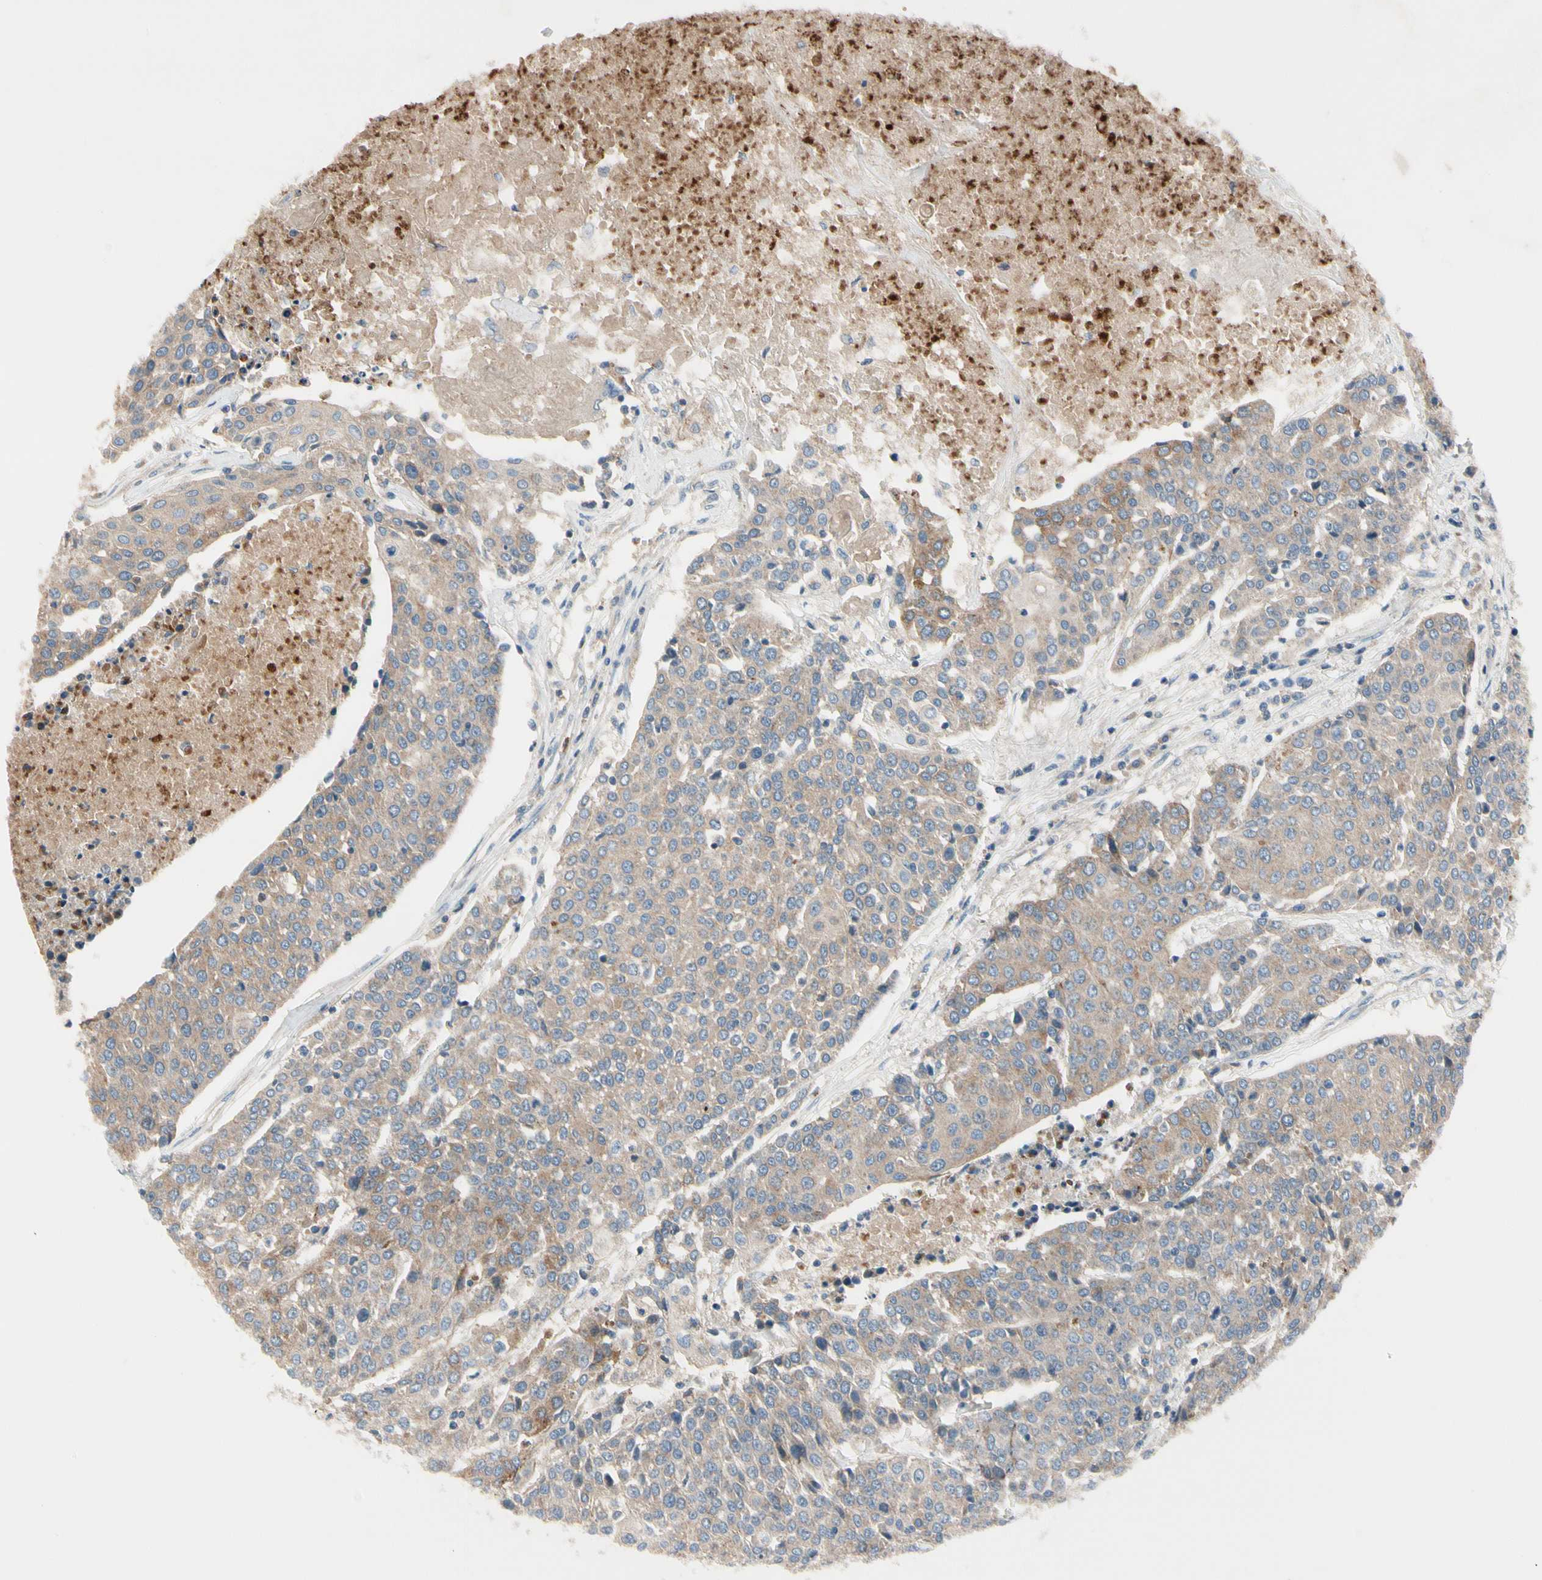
{"staining": {"intensity": "weak", "quantity": "25%-75%", "location": "cytoplasmic/membranous"}, "tissue": "urothelial cancer", "cell_type": "Tumor cells", "image_type": "cancer", "snomed": [{"axis": "morphology", "description": "Urothelial carcinoma, High grade"}, {"axis": "topography", "description": "Urinary bladder"}], "caption": "Protein analysis of urothelial cancer tissue reveals weak cytoplasmic/membranous expression in approximately 25%-75% of tumor cells. Nuclei are stained in blue.", "gene": "HJURP", "patient": {"sex": "female", "age": 85}}